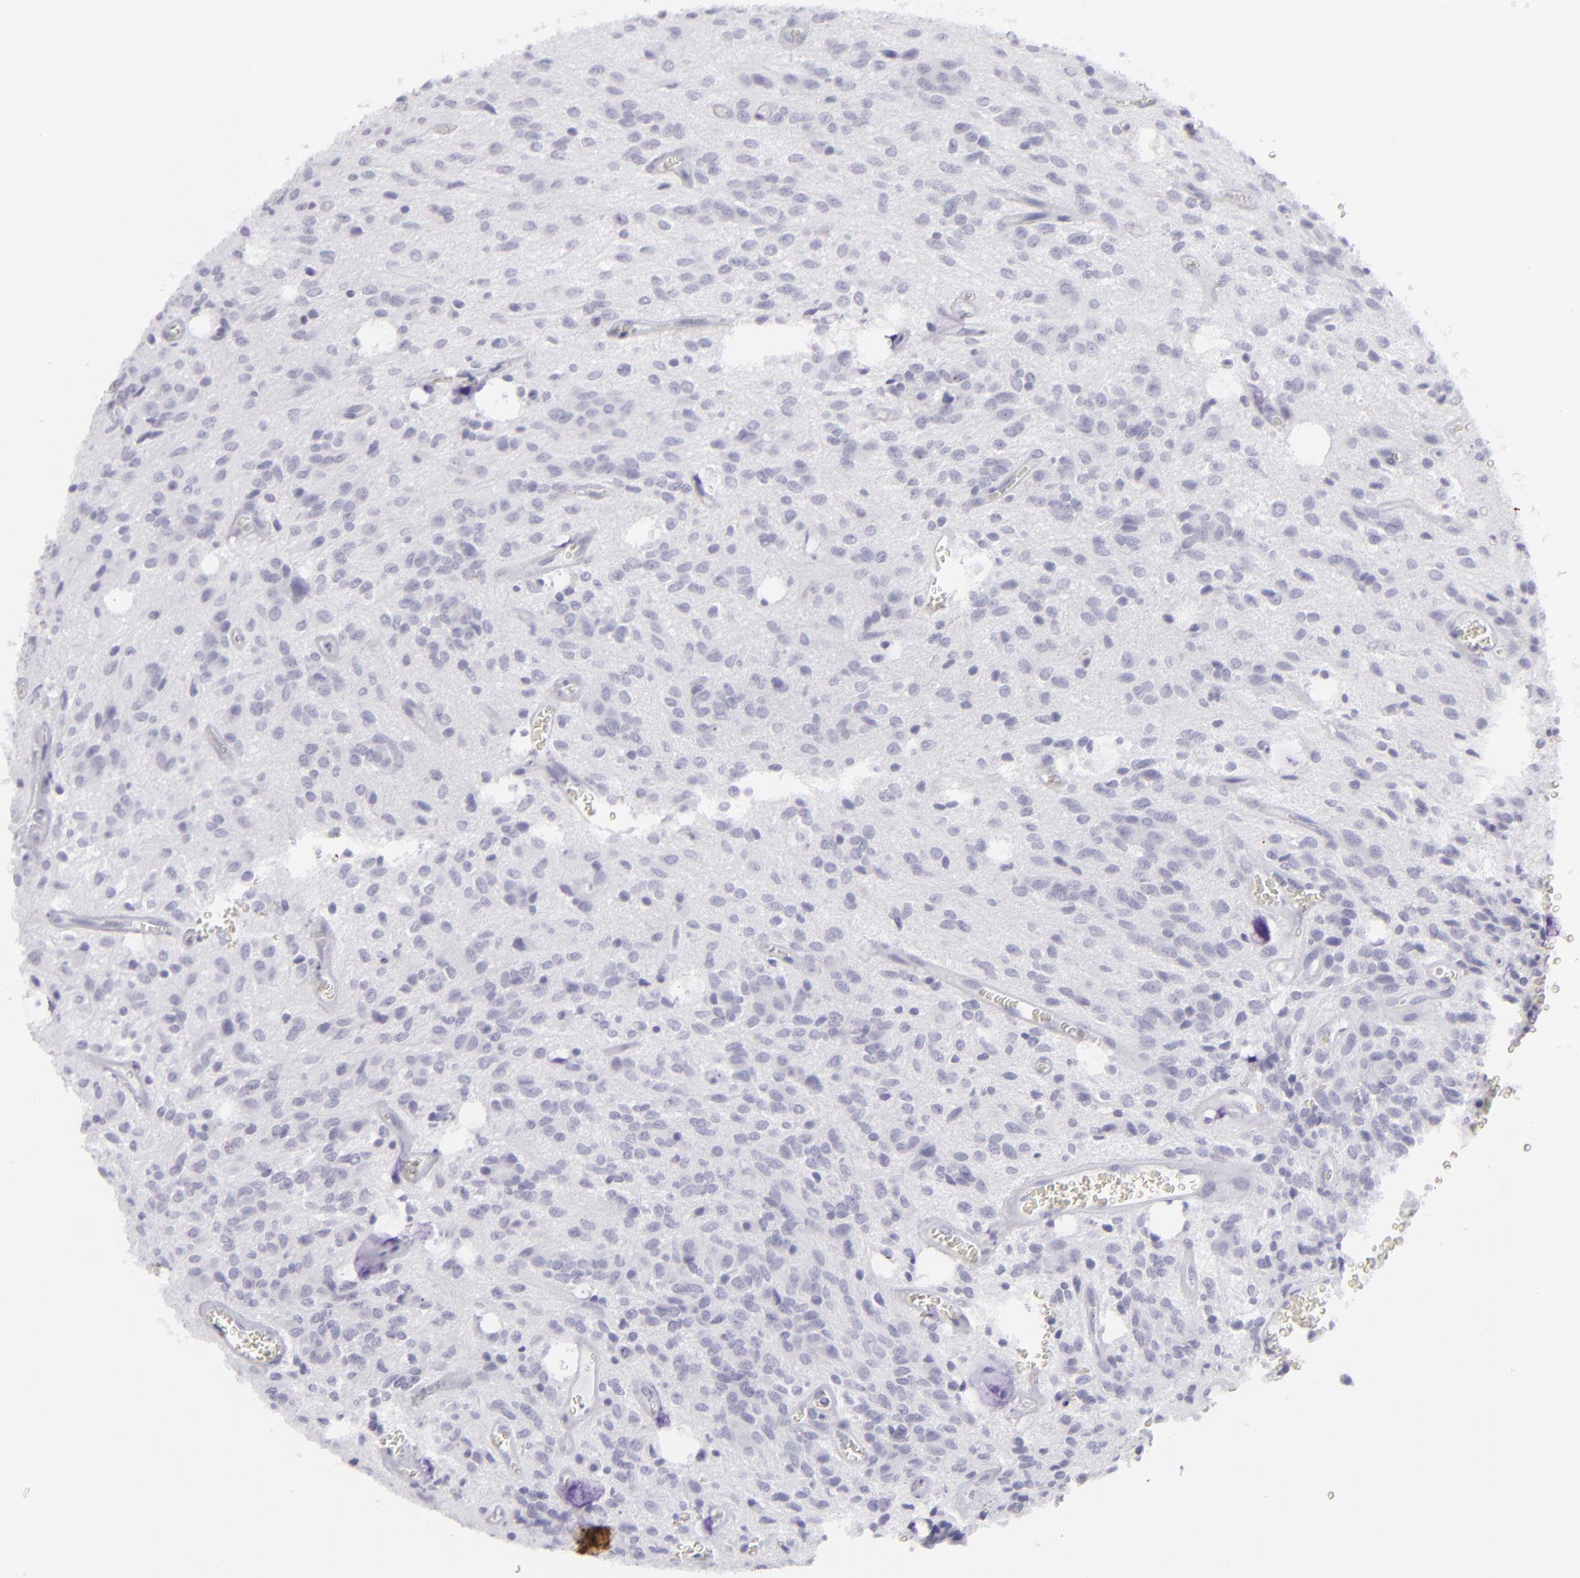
{"staining": {"intensity": "negative", "quantity": "none", "location": "none"}, "tissue": "glioma", "cell_type": "Tumor cells", "image_type": "cancer", "snomed": [{"axis": "morphology", "description": "Glioma, malignant, Low grade"}, {"axis": "topography", "description": "Brain"}], "caption": "Malignant glioma (low-grade) was stained to show a protein in brown. There is no significant staining in tumor cells. (Brightfield microscopy of DAB IHC at high magnification).", "gene": "KRT1", "patient": {"sex": "female", "age": 15}}